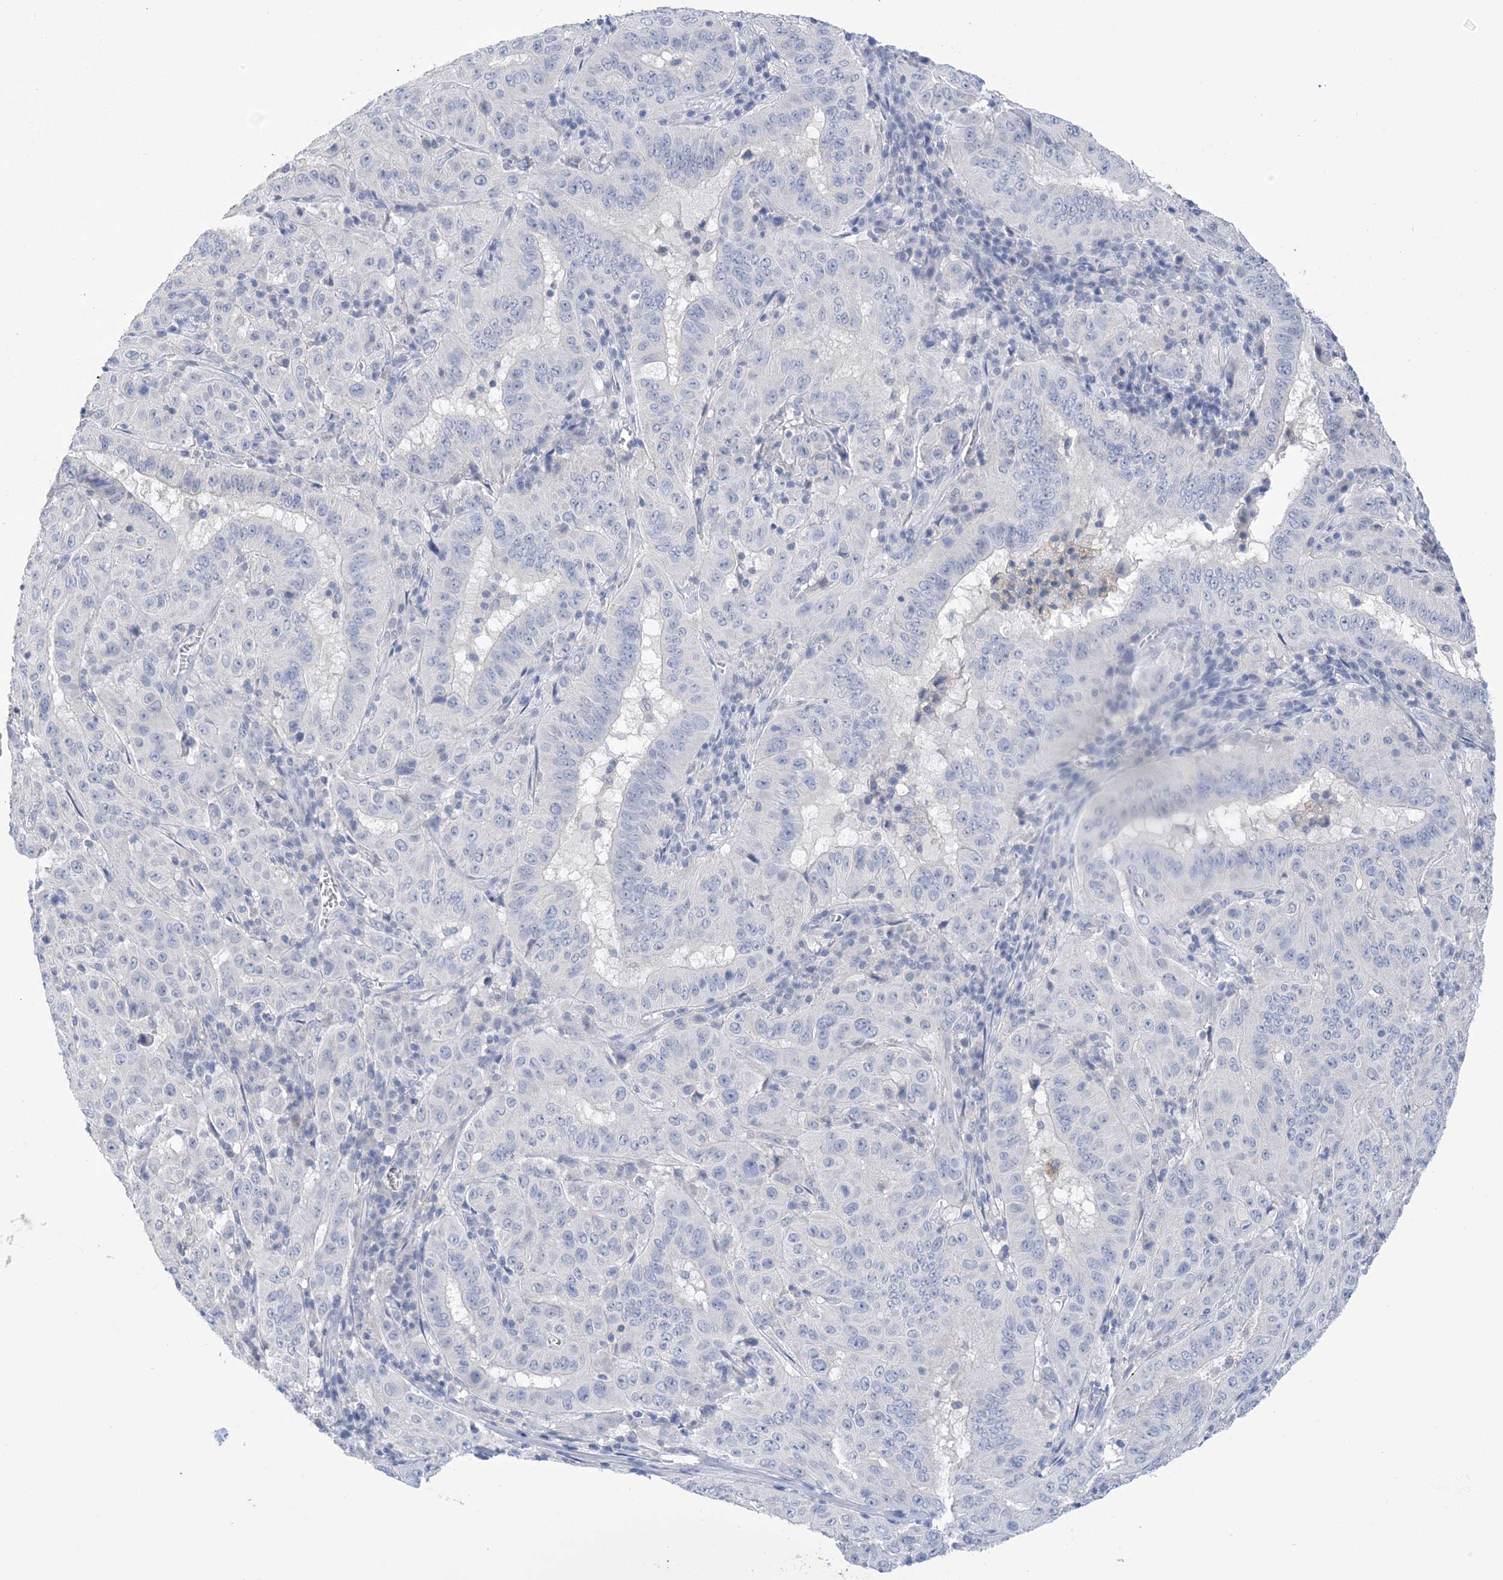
{"staining": {"intensity": "negative", "quantity": "none", "location": "none"}, "tissue": "pancreatic cancer", "cell_type": "Tumor cells", "image_type": "cancer", "snomed": [{"axis": "morphology", "description": "Adenocarcinoma, NOS"}, {"axis": "topography", "description": "Pancreas"}], "caption": "An immunohistochemistry histopathology image of pancreatic cancer (adenocarcinoma) is shown. There is no staining in tumor cells of pancreatic cancer (adenocarcinoma). Brightfield microscopy of immunohistochemistry stained with DAB (brown) and hematoxylin (blue), captured at high magnification.", "gene": "DSC3", "patient": {"sex": "male", "age": 63}}